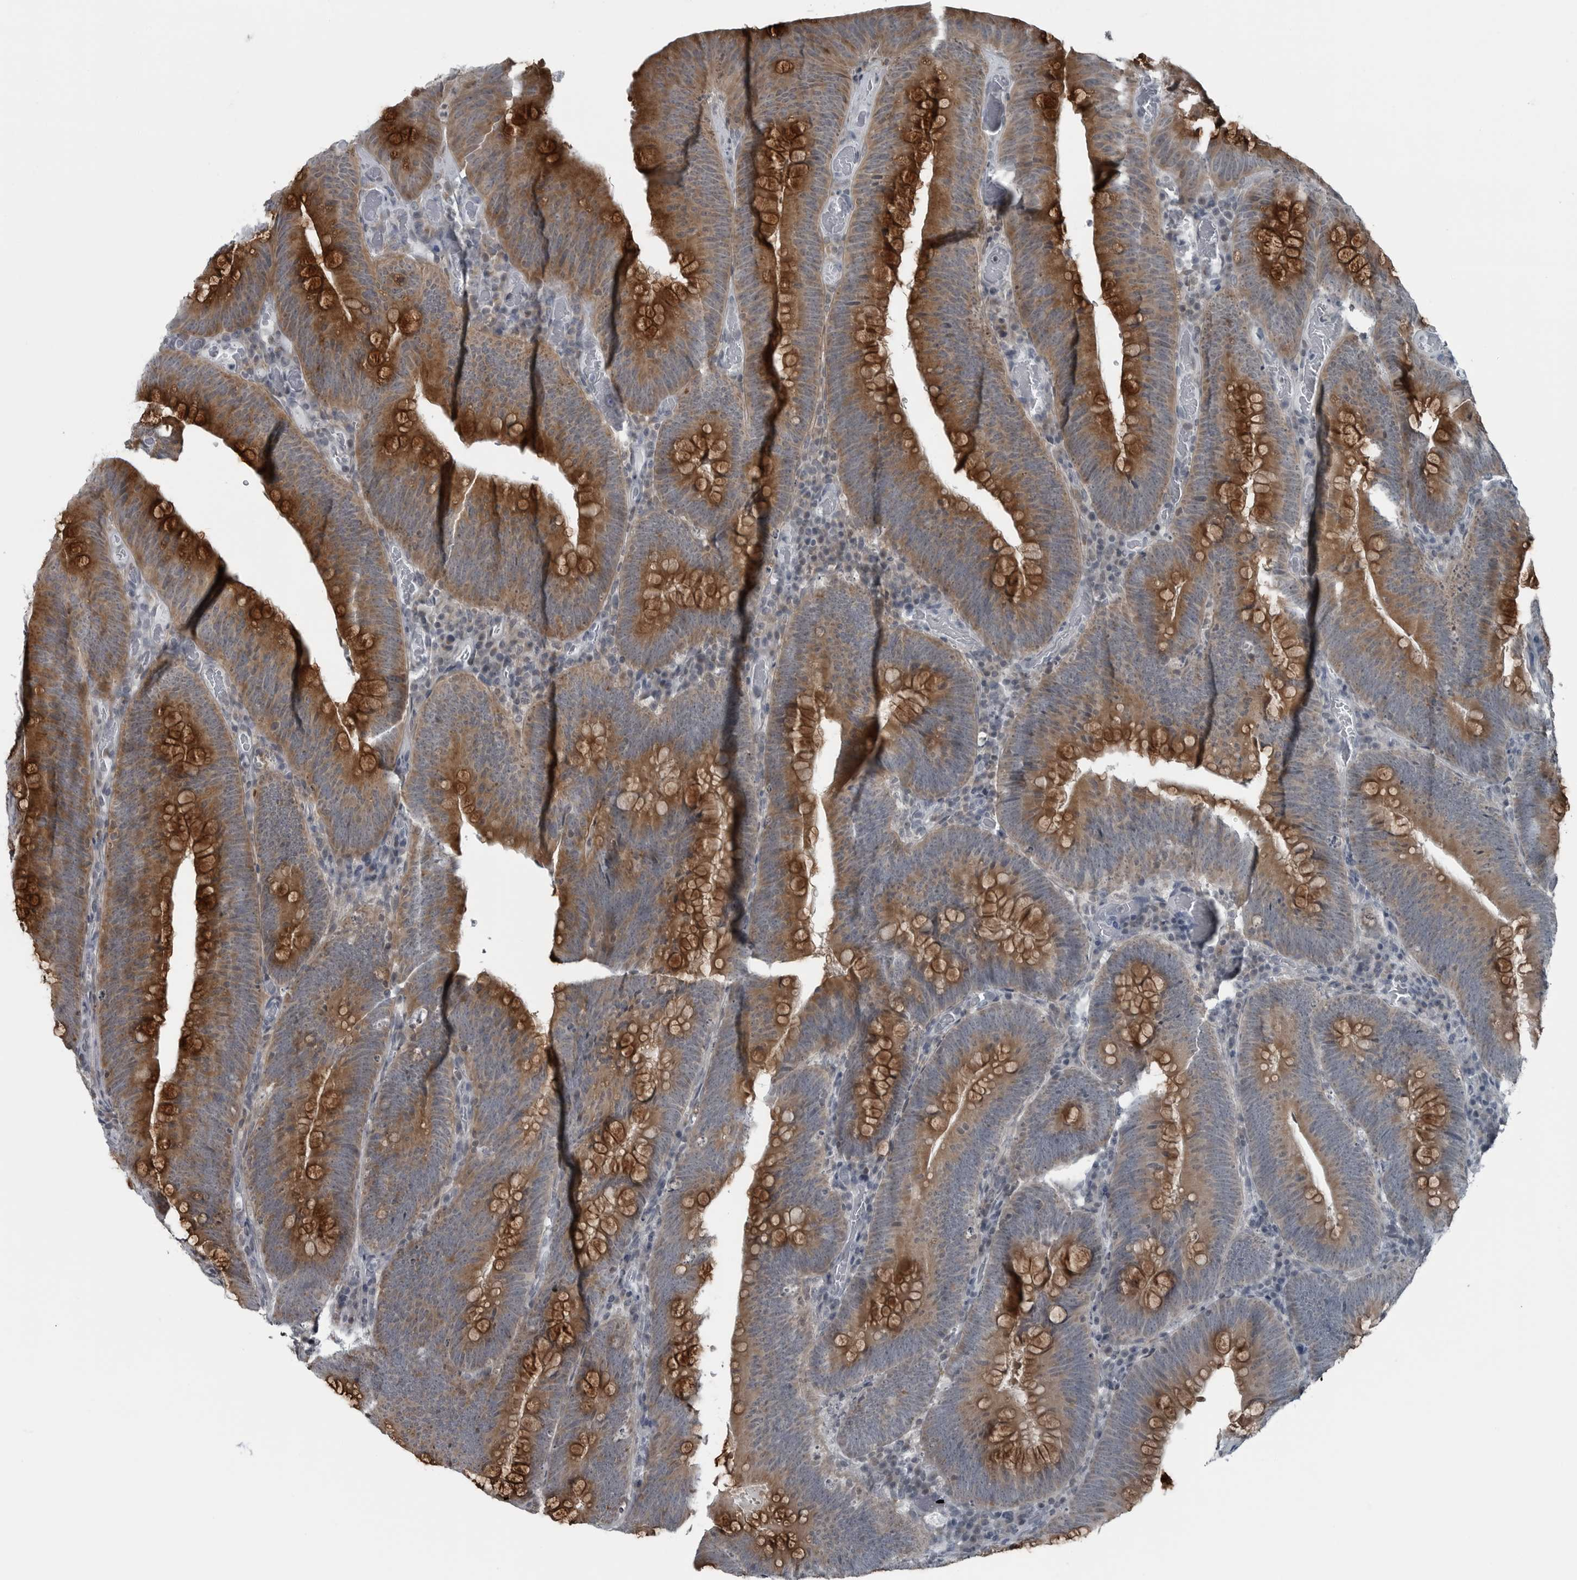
{"staining": {"intensity": "strong", "quantity": ">75%", "location": "cytoplasmic/membranous"}, "tissue": "colorectal cancer", "cell_type": "Tumor cells", "image_type": "cancer", "snomed": [{"axis": "morphology", "description": "Normal tissue, NOS"}, {"axis": "topography", "description": "Colon"}], "caption": "Human colorectal cancer stained with a brown dye displays strong cytoplasmic/membranous positive staining in about >75% of tumor cells.", "gene": "GAK", "patient": {"sex": "female", "age": 82}}